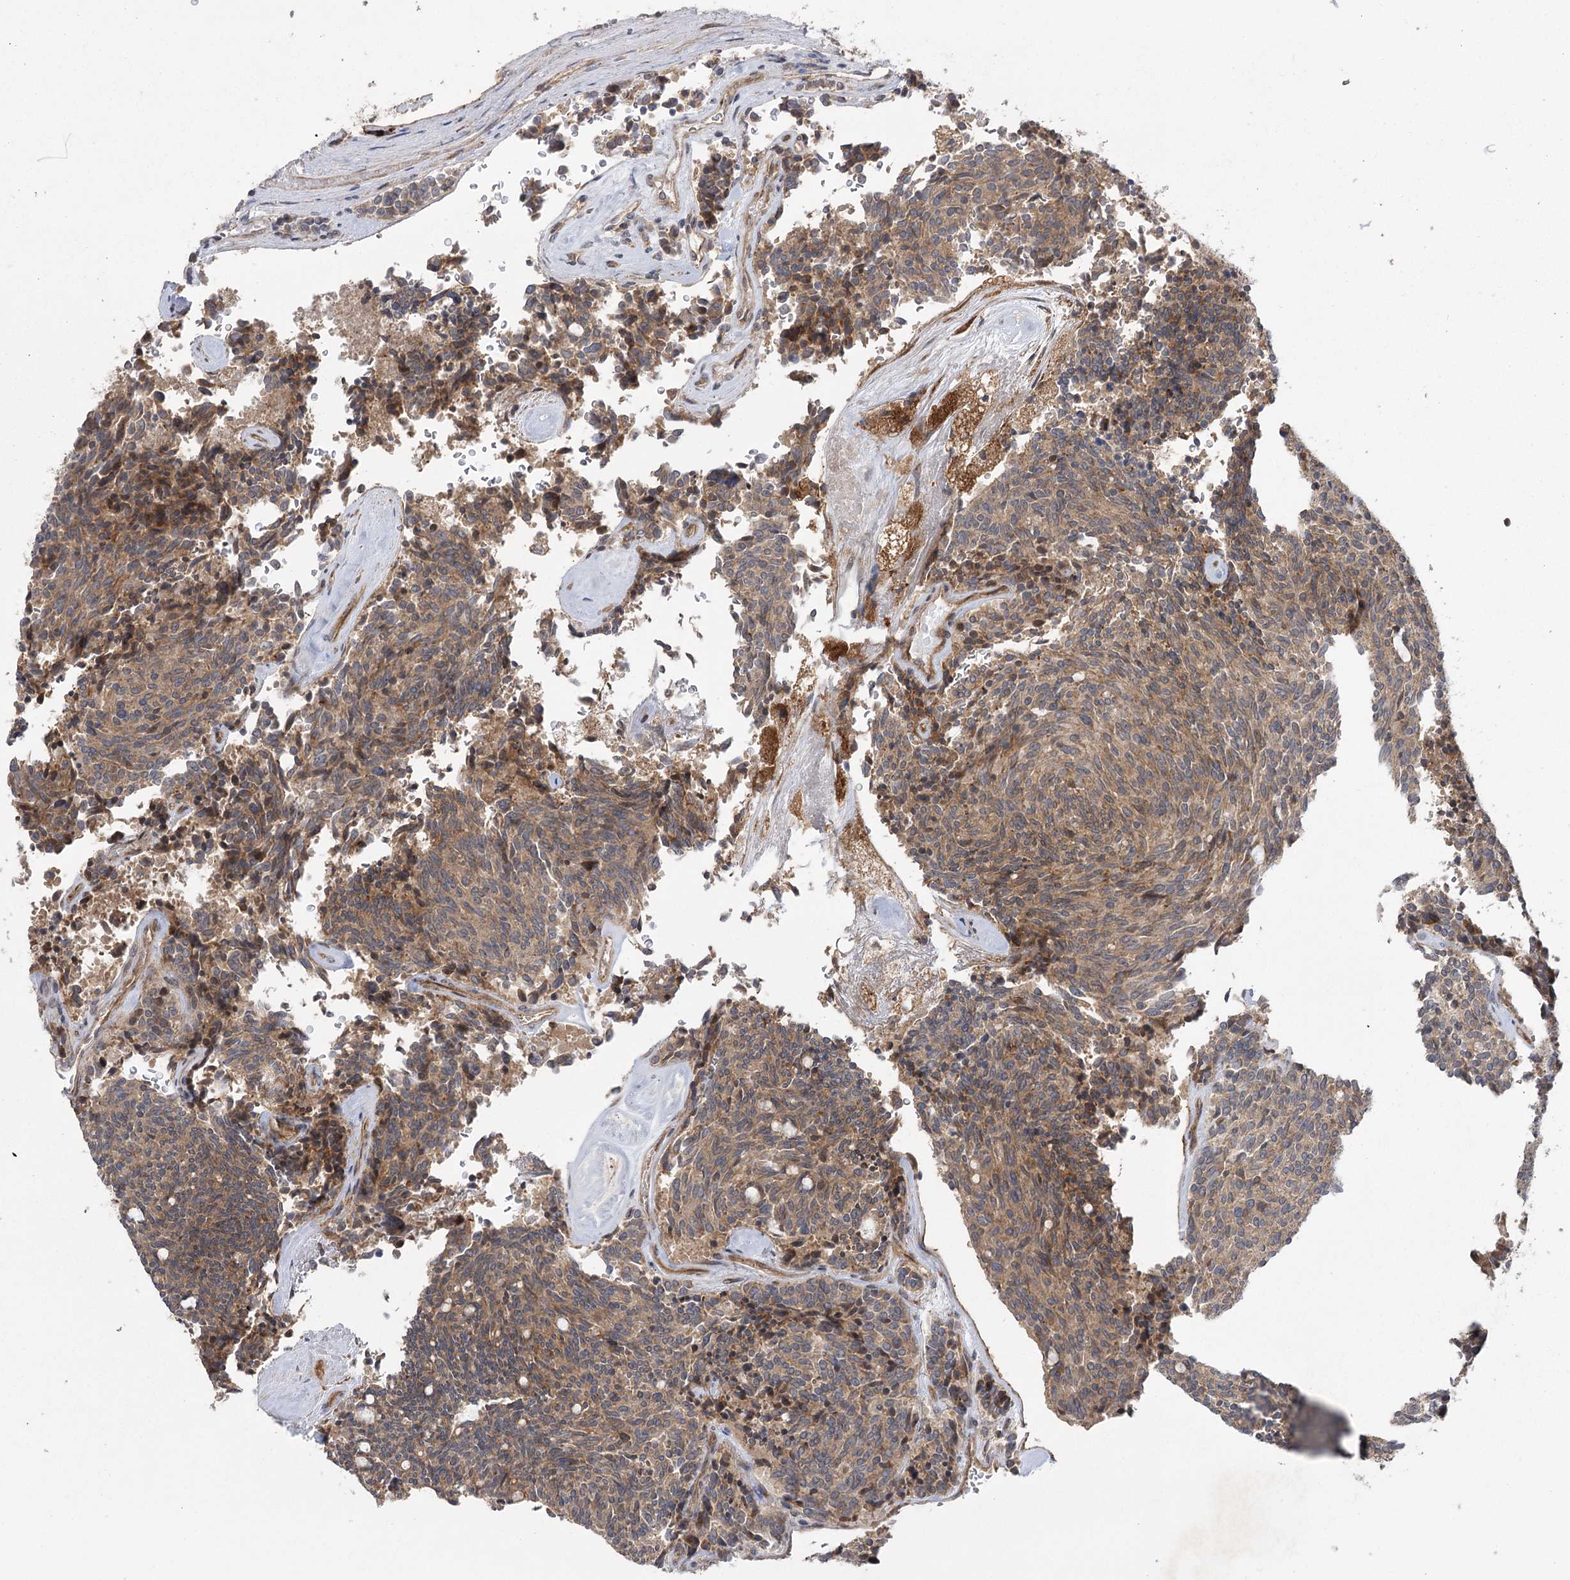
{"staining": {"intensity": "weak", "quantity": ">75%", "location": "cytoplasmic/membranous"}, "tissue": "carcinoid", "cell_type": "Tumor cells", "image_type": "cancer", "snomed": [{"axis": "morphology", "description": "Carcinoid, malignant, NOS"}, {"axis": "topography", "description": "Pancreas"}], "caption": "Protein analysis of malignant carcinoid tissue reveals weak cytoplasmic/membranous positivity in about >75% of tumor cells.", "gene": "KCNN2", "patient": {"sex": "female", "age": 54}}